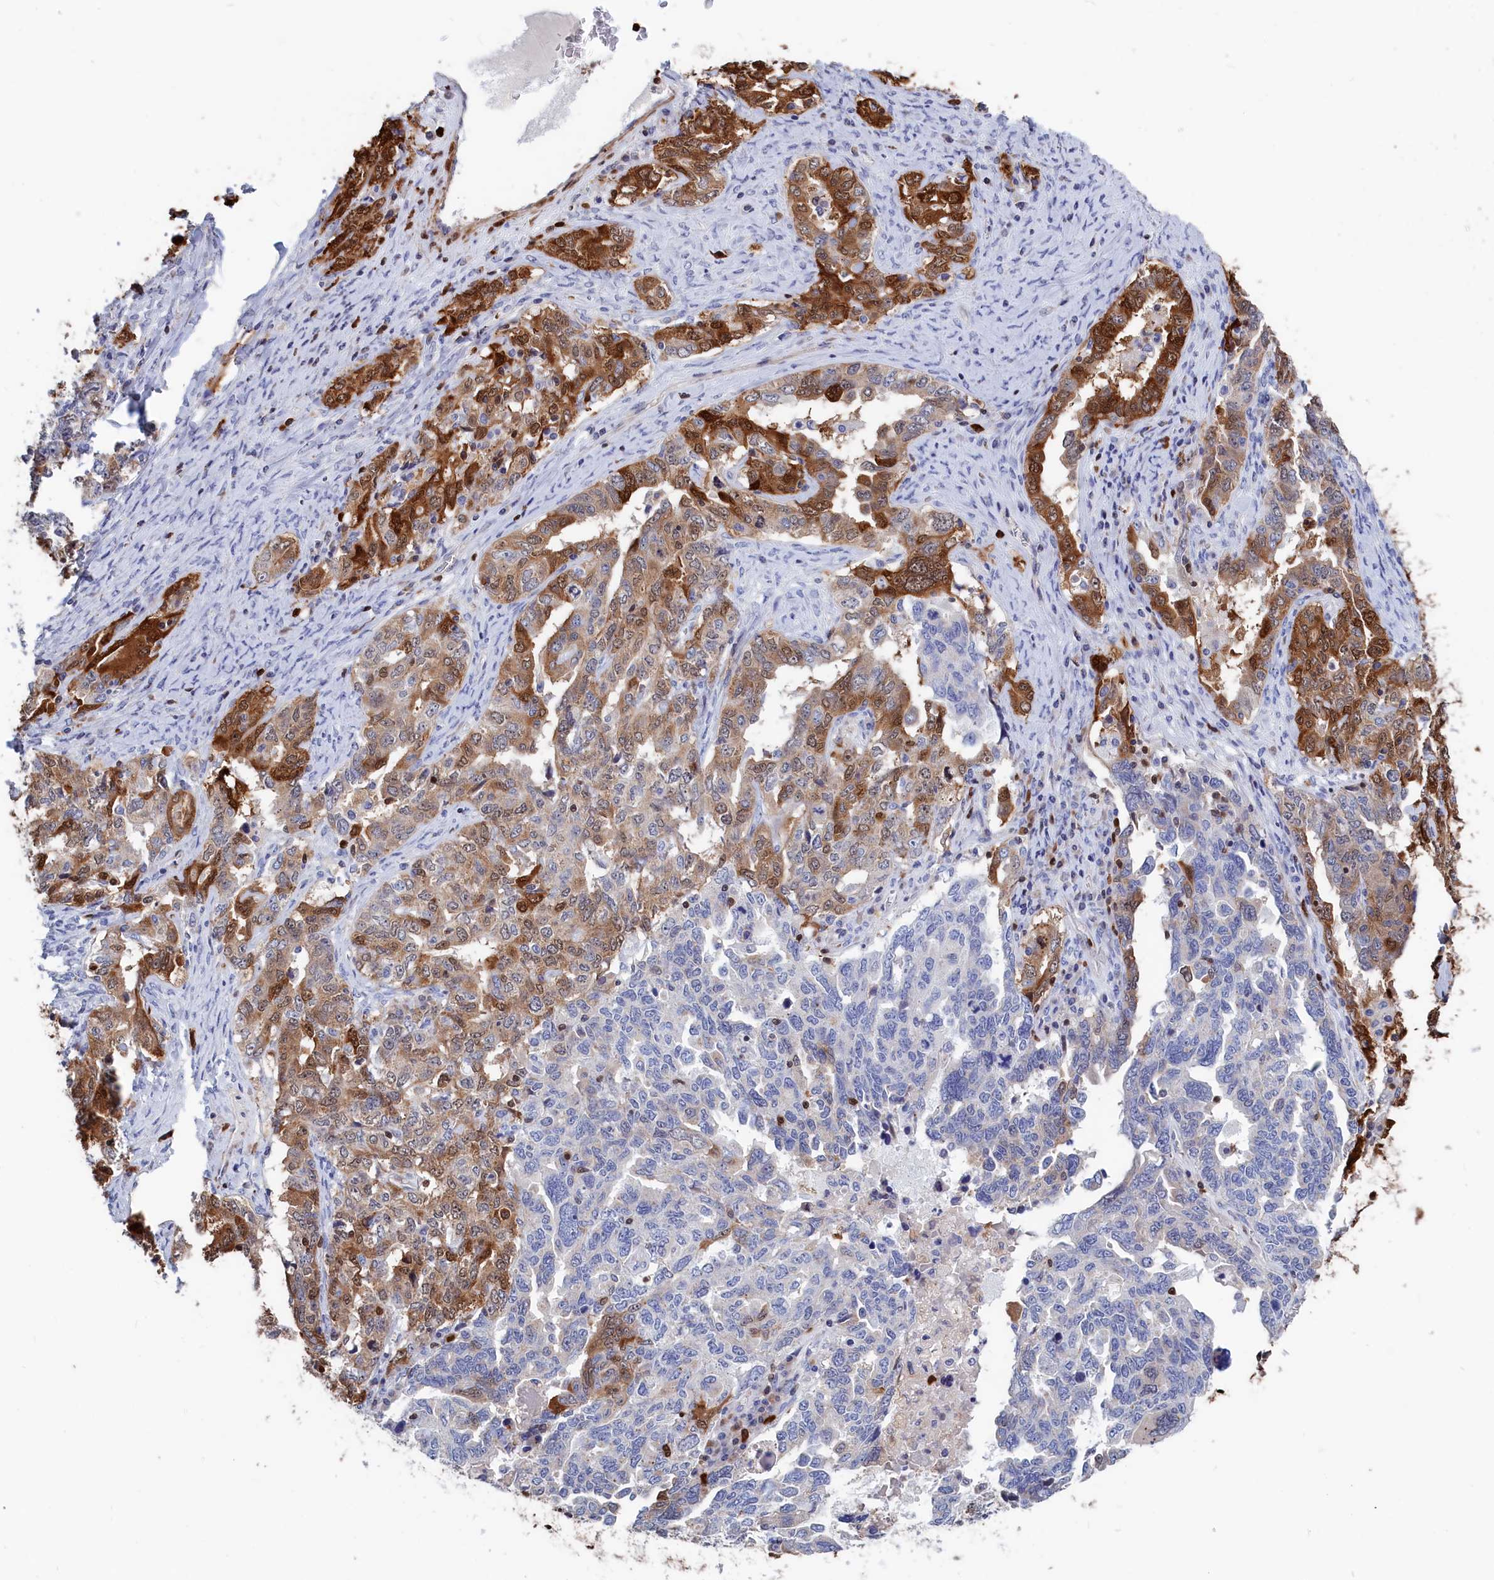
{"staining": {"intensity": "moderate", "quantity": "<25%", "location": "cytoplasmic/membranous,nuclear"}, "tissue": "ovarian cancer", "cell_type": "Tumor cells", "image_type": "cancer", "snomed": [{"axis": "morphology", "description": "Carcinoma, endometroid"}, {"axis": "topography", "description": "Ovary"}], "caption": "Moderate cytoplasmic/membranous and nuclear staining for a protein is seen in approximately <25% of tumor cells of endometroid carcinoma (ovarian) using immunohistochemistry.", "gene": "CRIP1", "patient": {"sex": "female", "age": 62}}